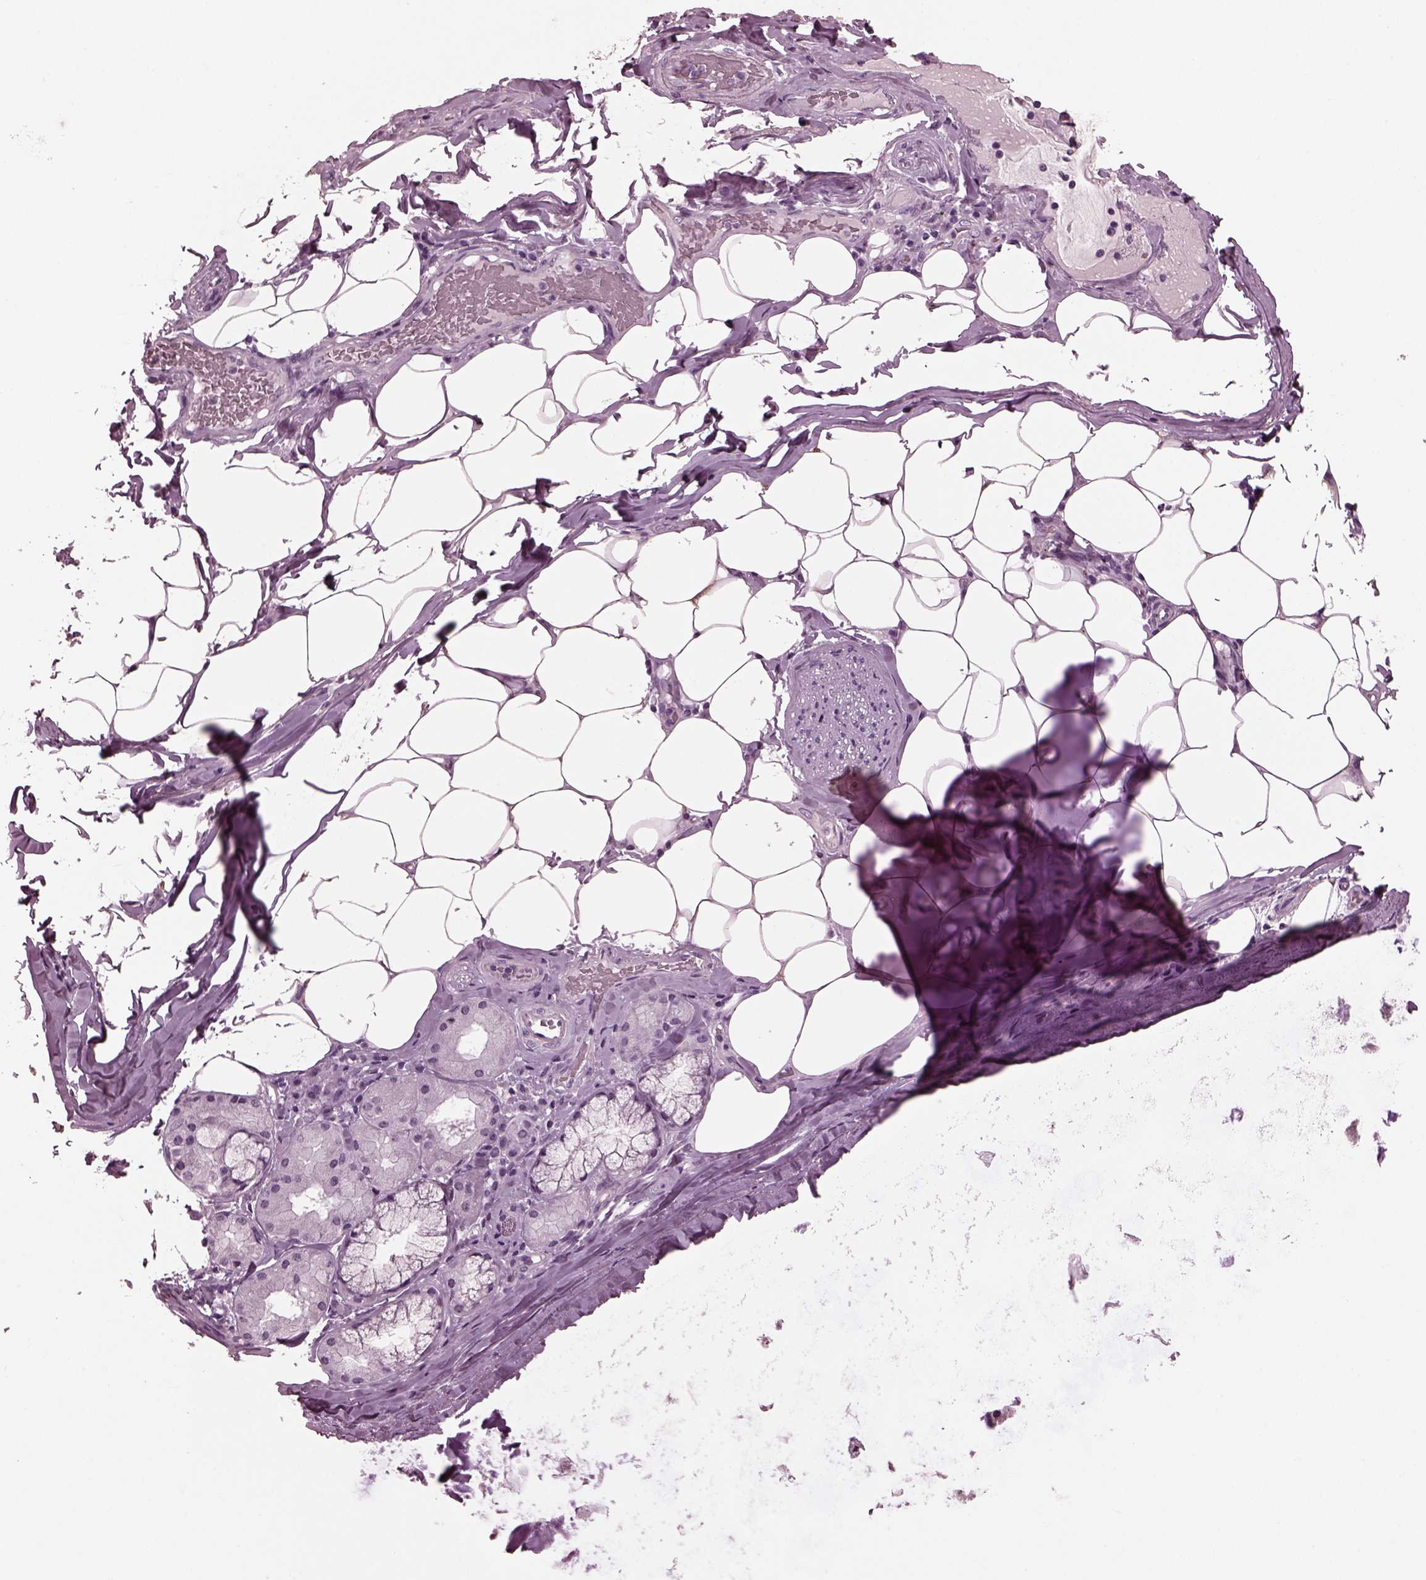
{"staining": {"intensity": "negative", "quantity": "none", "location": "none"}, "tissue": "adipose tissue", "cell_type": "Adipocytes", "image_type": "normal", "snomed": [{"axis": "morphology", "description": "Normal tissue, NOS"}, {"axis": "topography", "description": "Bronchus"}, {"axis": "topography", "description": "Lung"}], "caption": "IHC of benign human adipose tissue demonstrates no staining in adipocytes. (DAB (3,3'-diaminobenzidine) immunohistochemistry visualized using brightfield microscopy, high magnification).", "gene": "MIB2", "patient": {"sex": "female", "age": 57}}